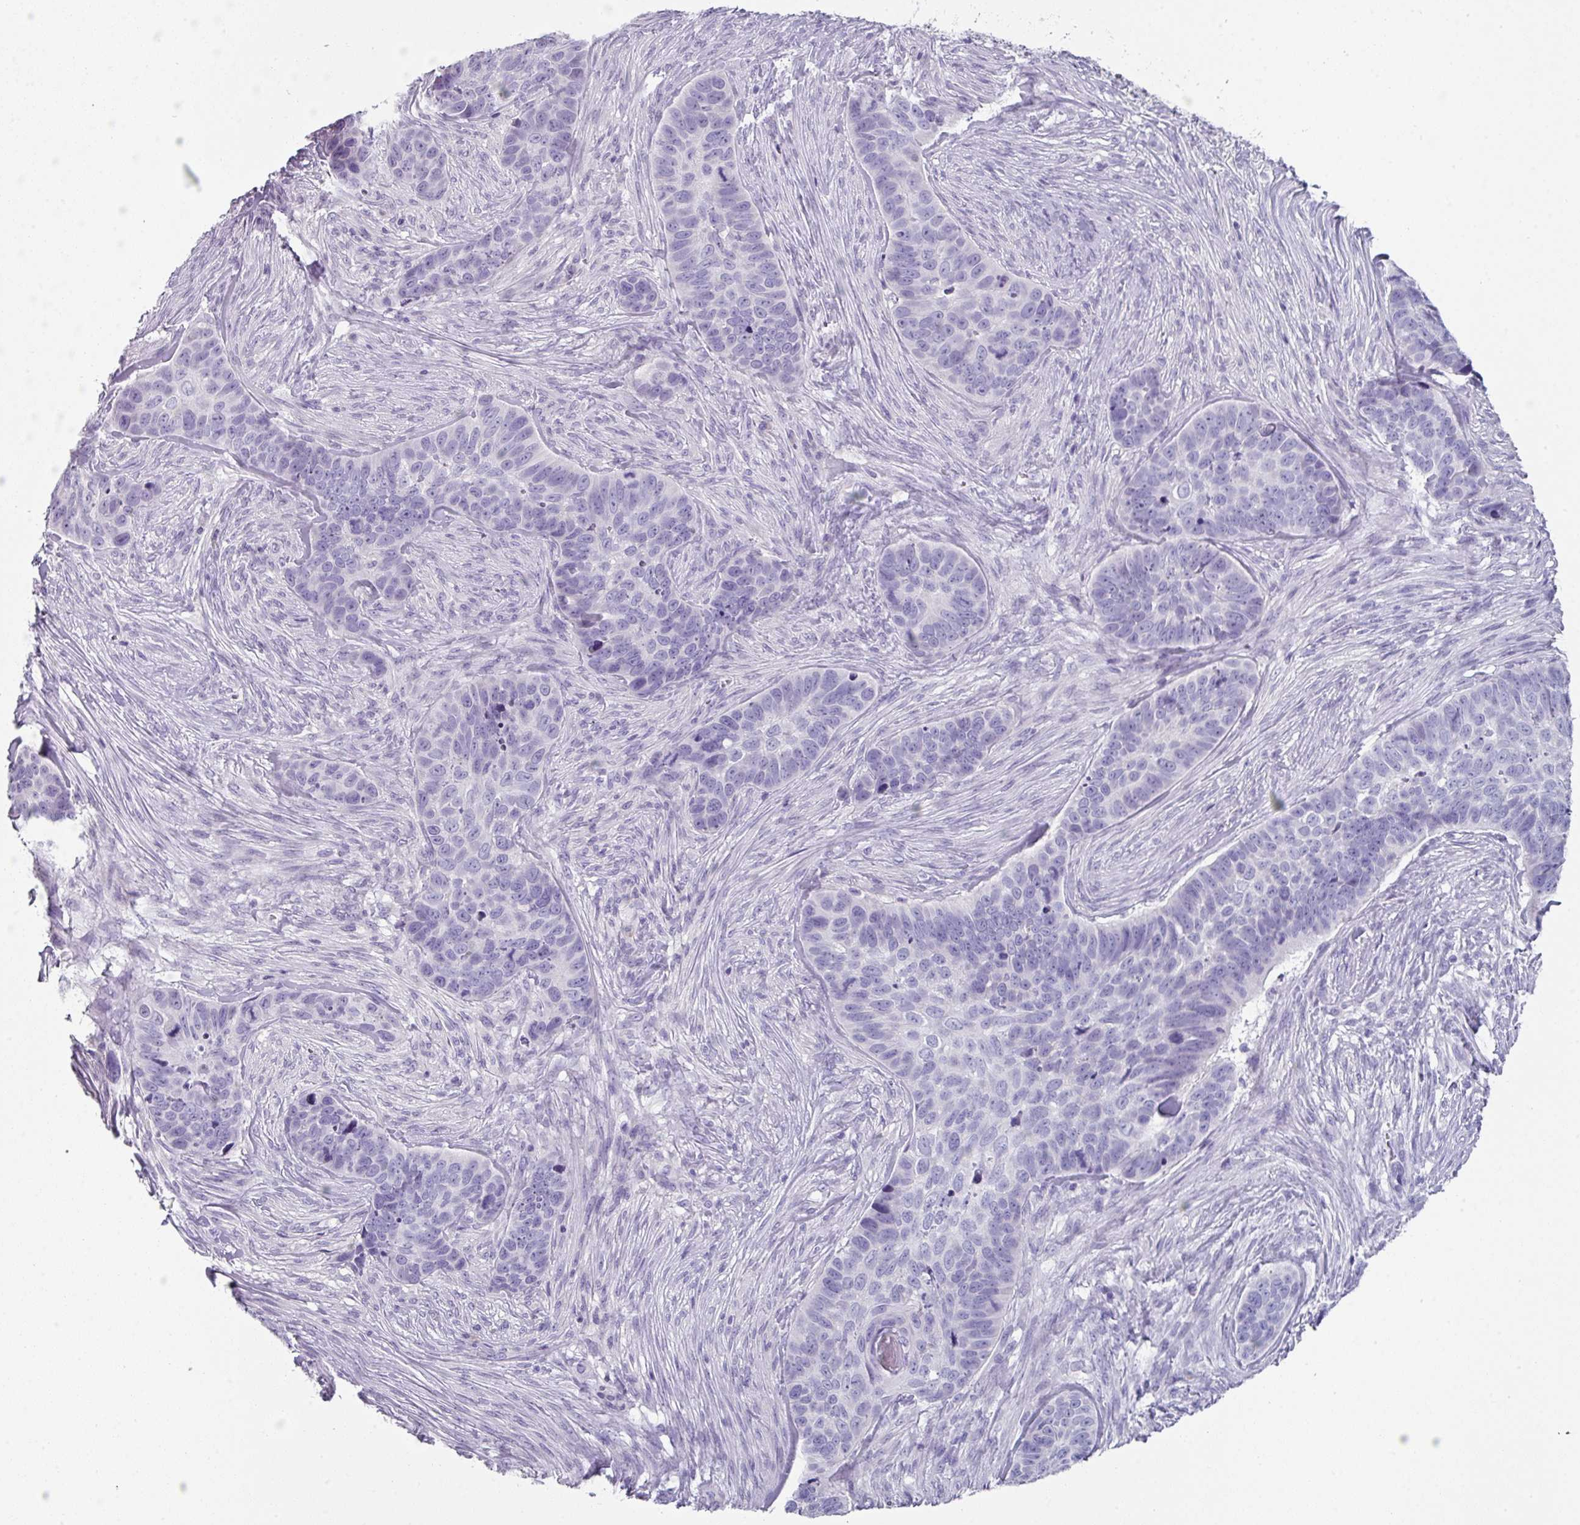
{"staining": {"intensity": "negative", "quantity": "none", "location": "none"}, "tissue": "skin cancer", "cell_type": "Tumor cells", "image_type": "cancer", "snomed": [{"axis": "morphology", "description": "Basal cell carcinoma"}, {"axis": "topography", "description": "Skin"}], "caption": "Immunohistochemistry (IHC) of skin basal cell carcinoma exhibits no staining in tumor cells.", "gene": "DEFB115", "patient": {"sex": "female", "age": 82}}